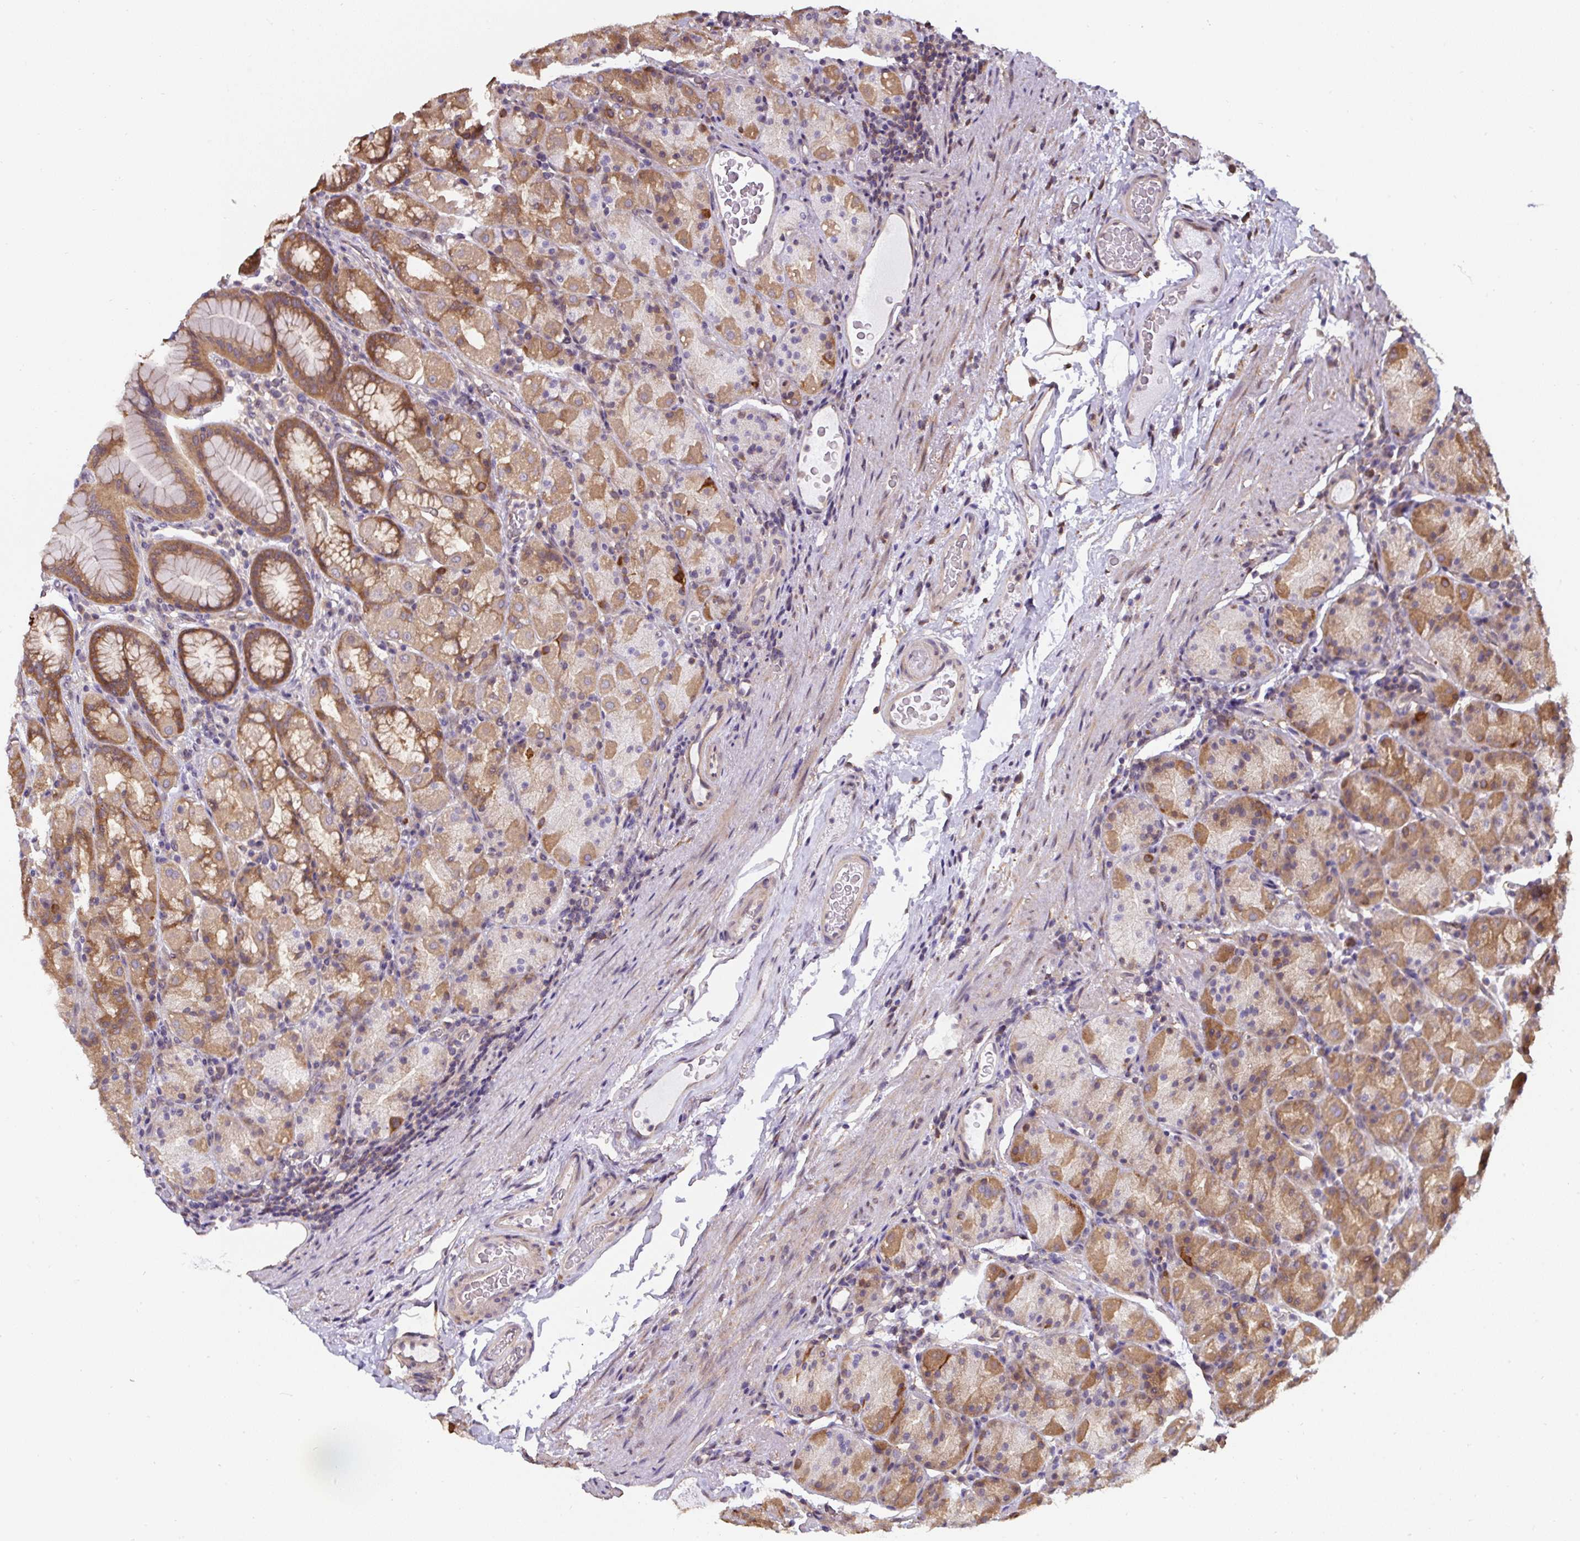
{"staining": {"intensity": "strong", "quantity": "25%-75%", "location": "cytoplasmic/membranous"}, "tissue": "stomach", "cell_type": "Glandular cells", "image_type": "normal", "snomed": [{"axis": "morphology", "description": "Normal tissue, NOS"}, {"axis": "topography", "description": "Stomach, upper"}, {"axis": "topography", "description": "Stomach"}], "caption": "Protein staining exhibits strong cytoplasmic/membranous positivity in about 25%-75% of glandular cells in unremarkable stomach. The staining was performed using DAB (3,3'-diaminobenzidine) to visualize the protein expression in brown, while the nuclei were stained in blue with hematoxylin (Magnification: 20x).", "gene": "ST13", "patient": {"sex": "male", "age": 68}}